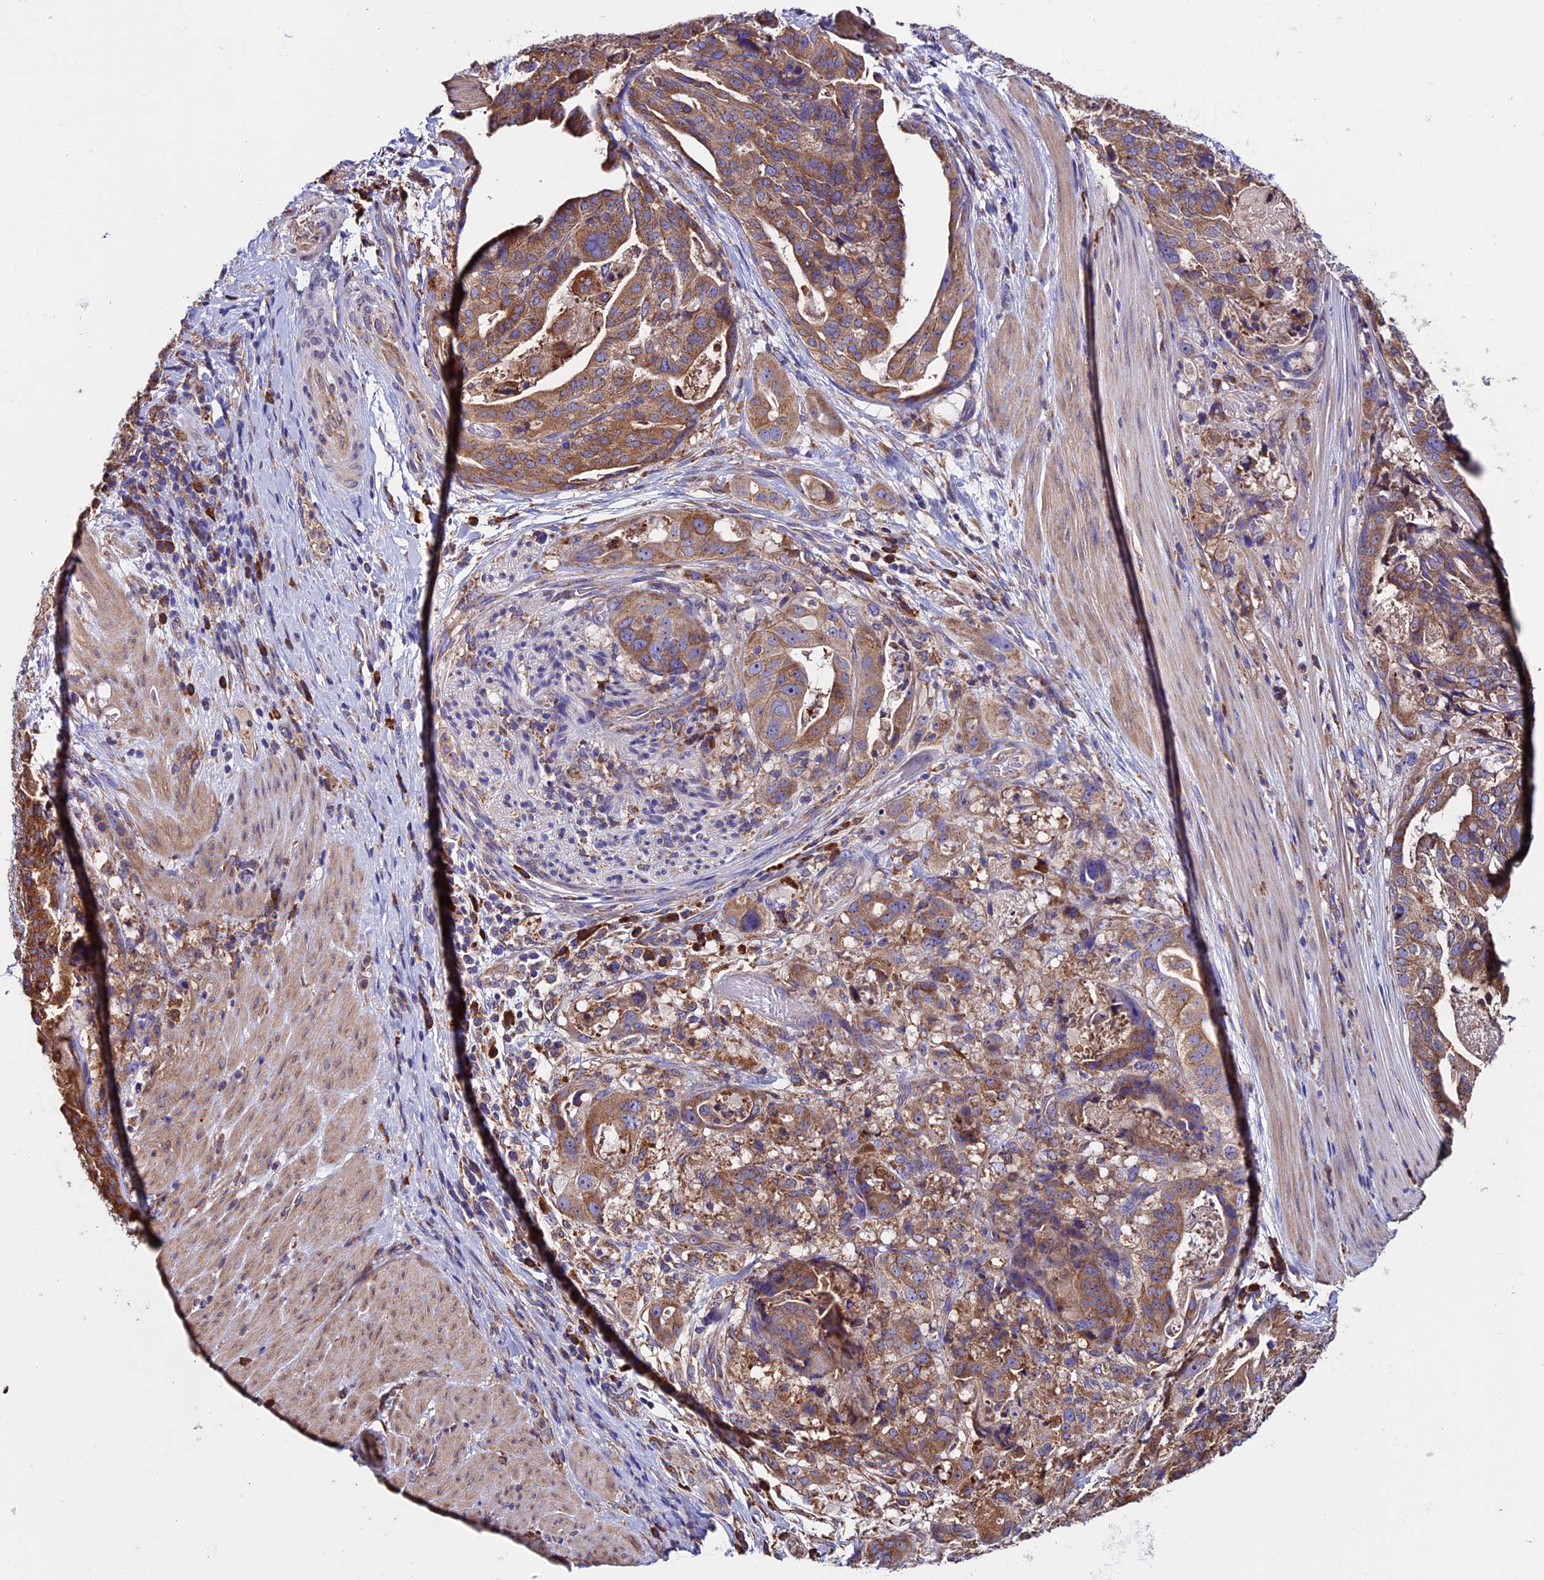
{"staining": {"intensity": "moderate", "quantity": ">75%", "location": "cytoplasmic/membranous"}, "tissue": "stomach cancer", "cell_type": "Tumor cells", "image_type": "cancer", "snomed": [{"axis": "morphology", "description": "Adenocarcinoma, NOS"}, {"axis": "topography", "description": "Stomach"}], "caption": "Stomach adenocarcinoma was stained to show a protein in brown. There is medium levels of moderate cytoplasmic/membranous expression in approximately >75% of tumor cells.", "gene": "BTBD3", "patient": {"sex": "male", "age": 48}}